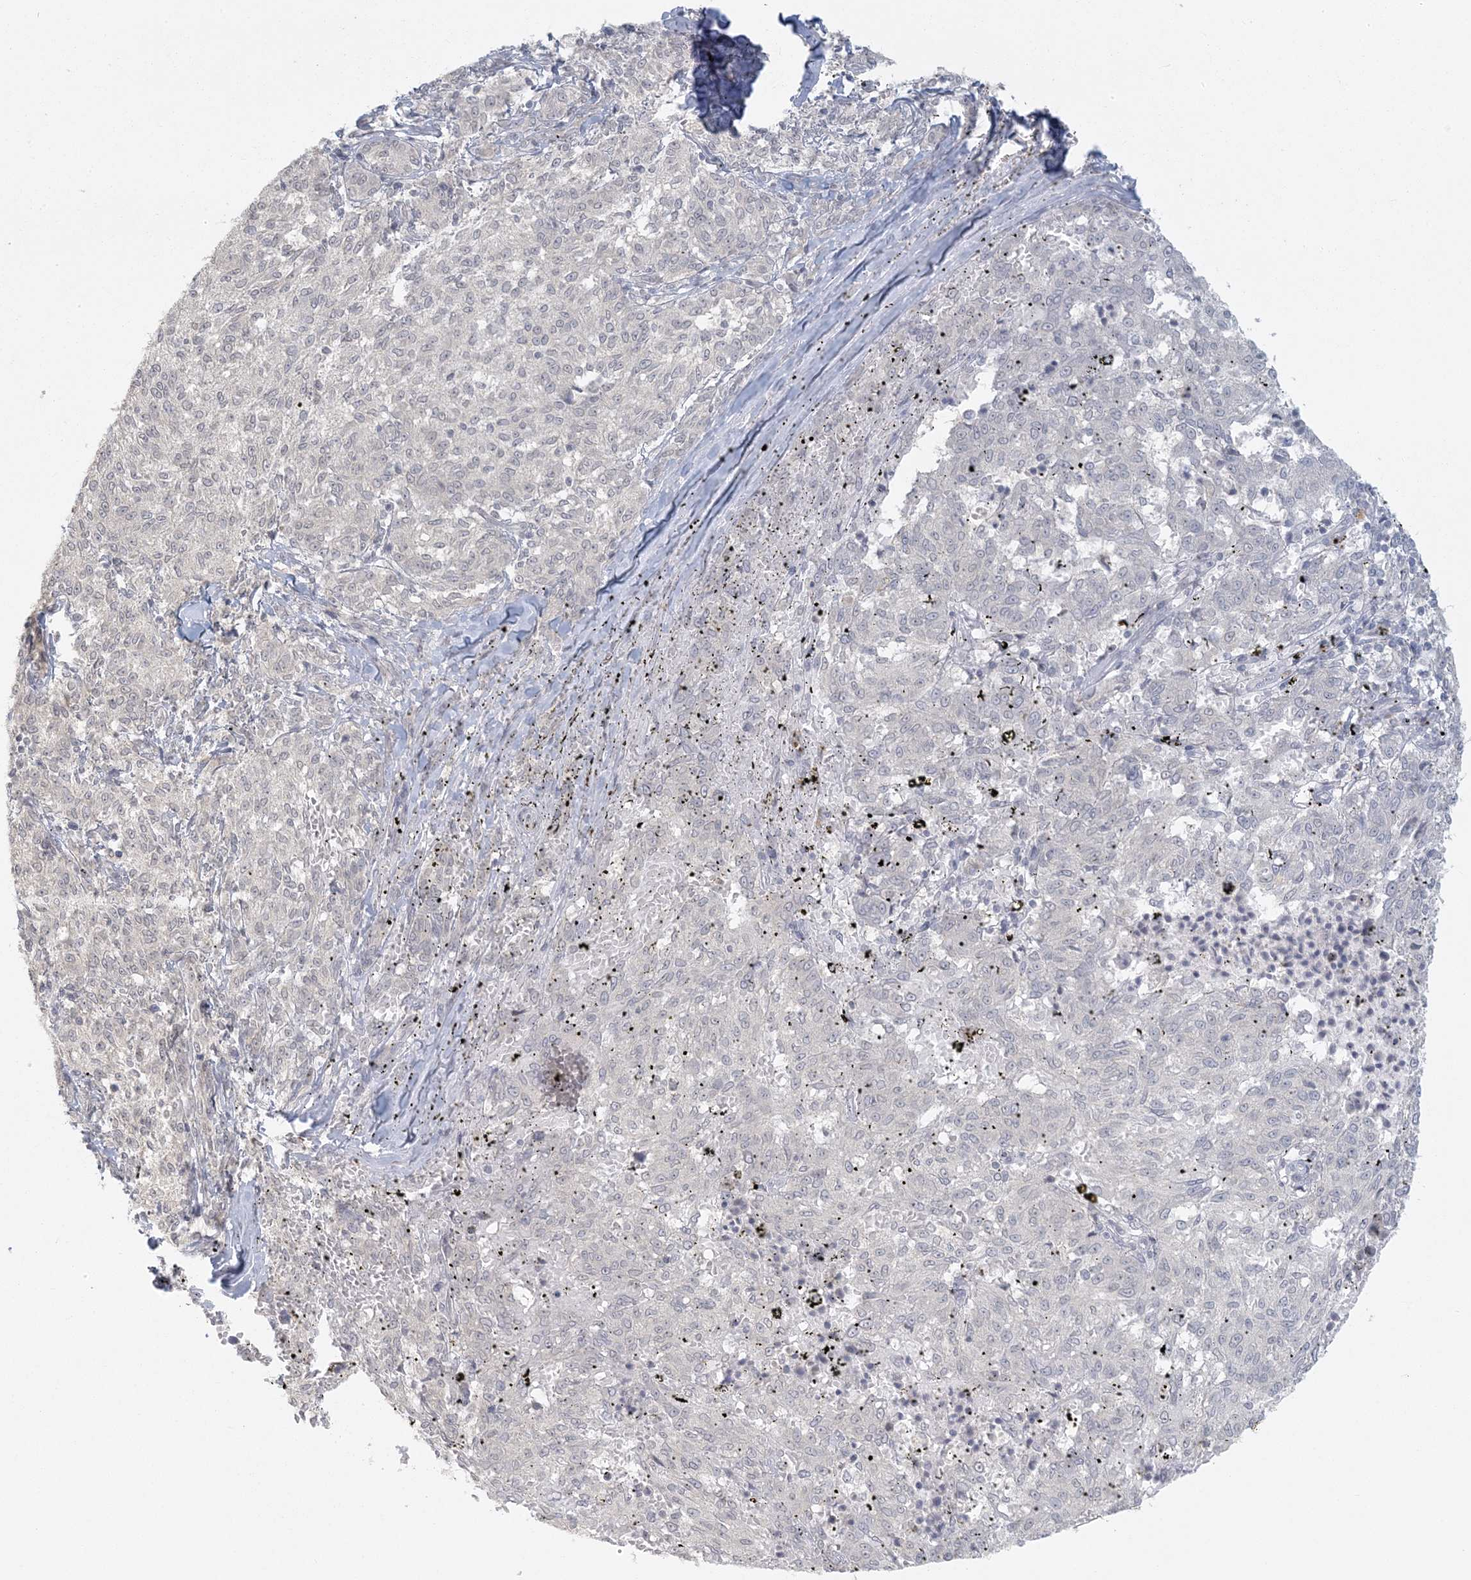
{"staining": {"intensity": "negative", "quantity": "none", "location": "none"}, "tissue": "melanoma", "cell_type": "Tumor cells", "image_type": "cancer", "snomed": [{"axis": "morphology", "description": "Malignant melanoma, NOS"}, {"axis": "topography", "description": "Skin"}], "caption": "This is an IHC histopathology image of malignant melanoma. There is no positivity in tumor cells.", "gene": "LIPT1", "patient": {"sex": "female", "age": 72}}